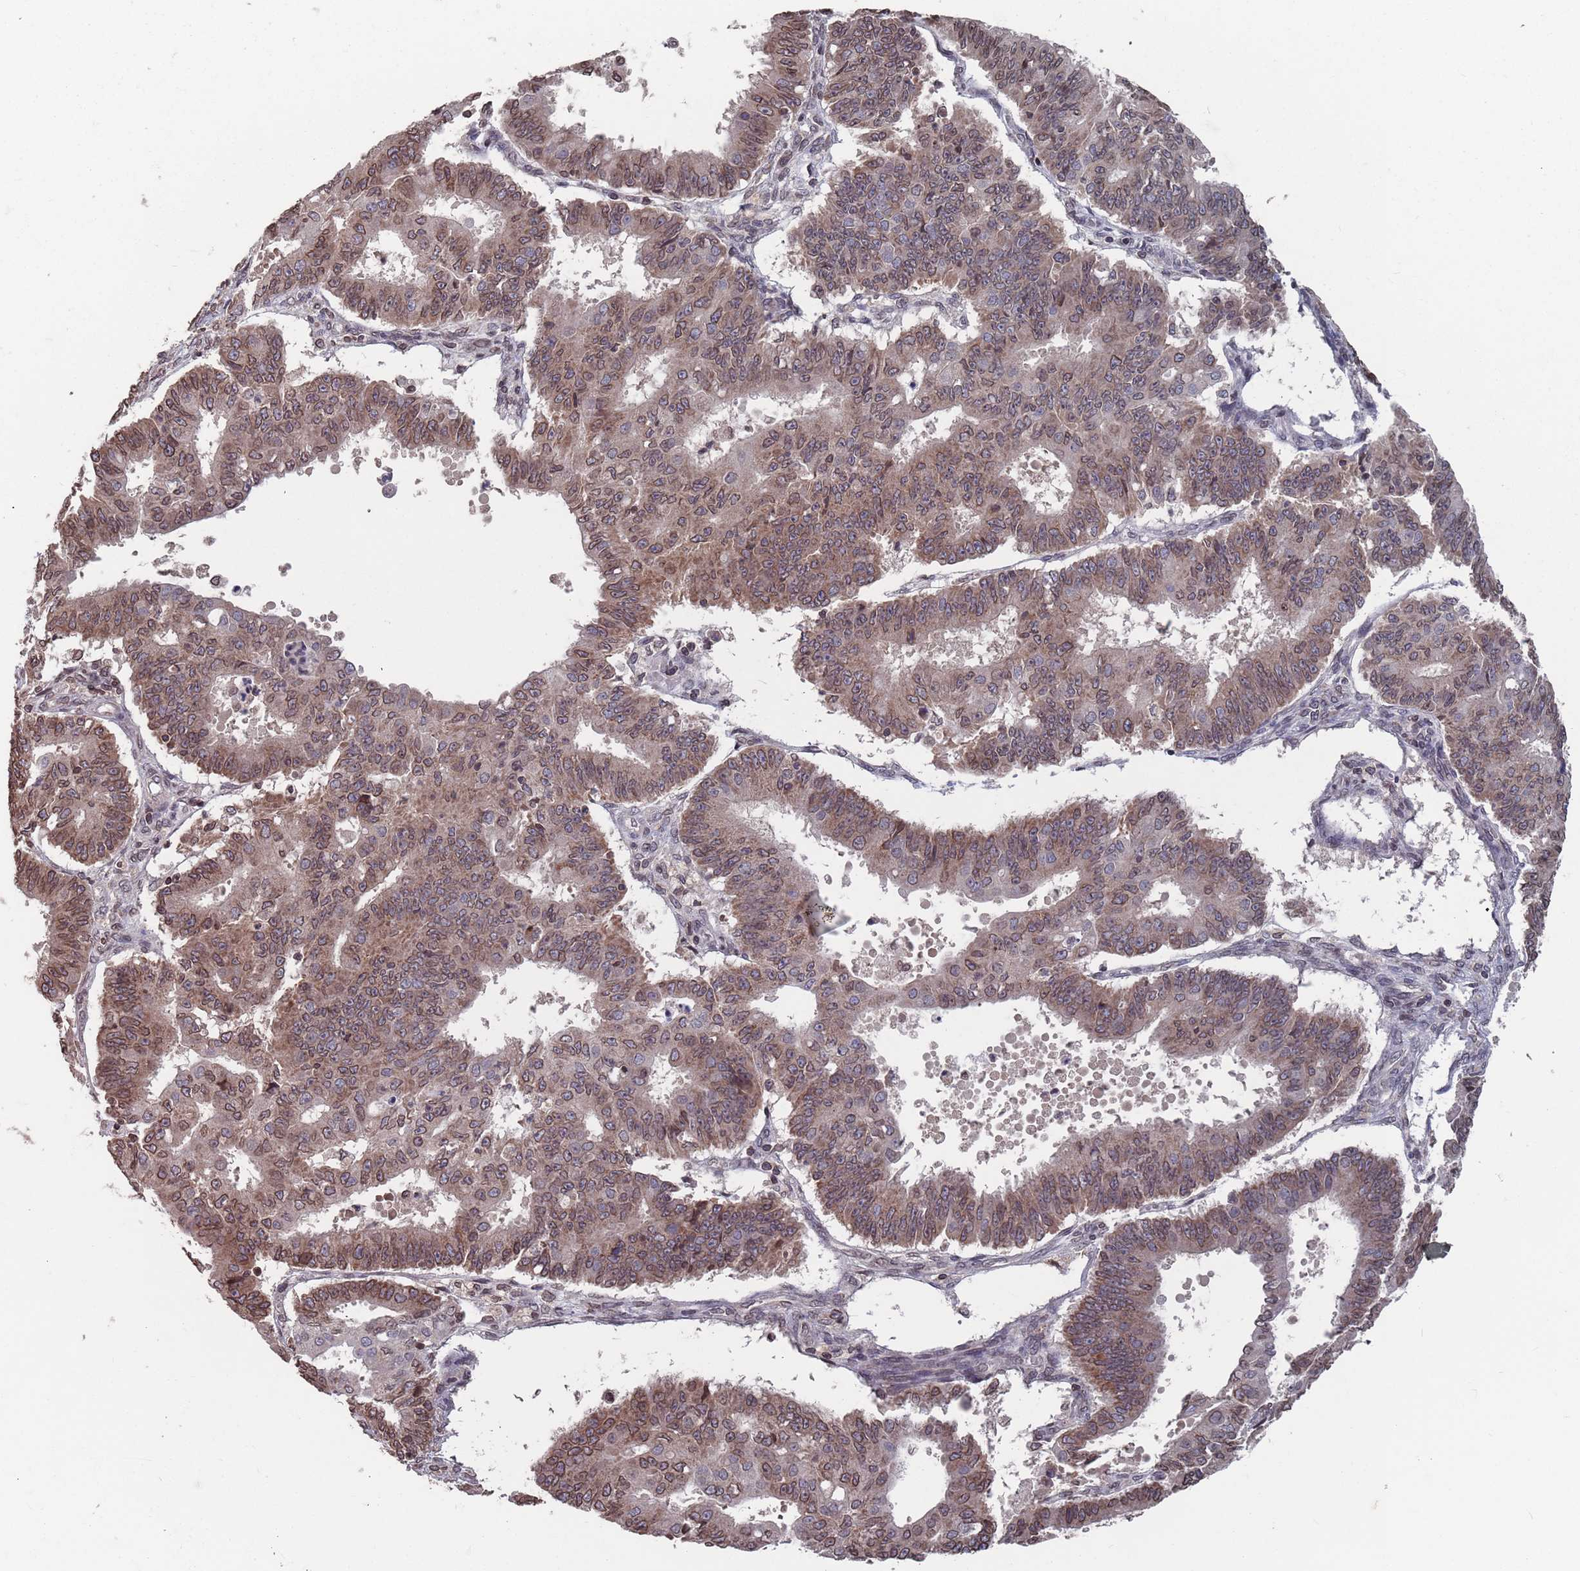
{"staining": {"intensity": "moderate", "quantity": ">75%", "location": "cytoplasmic/membranous,nuclear"}, "tissue": "ovarian cancer", "cell_type": "Tumor cells", "image_type": "cancer", "snomed": [{"axis": "morphology", "description": "Carcinoma, endometroid"}, {"axis": "topography", "description": "Appendix"}, {"axis": "topography", "description": "Ovary"}], "caption": "Ovarian cancer (endometroid carcinoma) was stained to show a protein in brown. There is medium levels of moderate cytoplasmic/membranous and nuclear staining in approximately >75% of tumor cells.", "gene": "SDHAF3", "patient": {"sex": "female", "age": 42}}